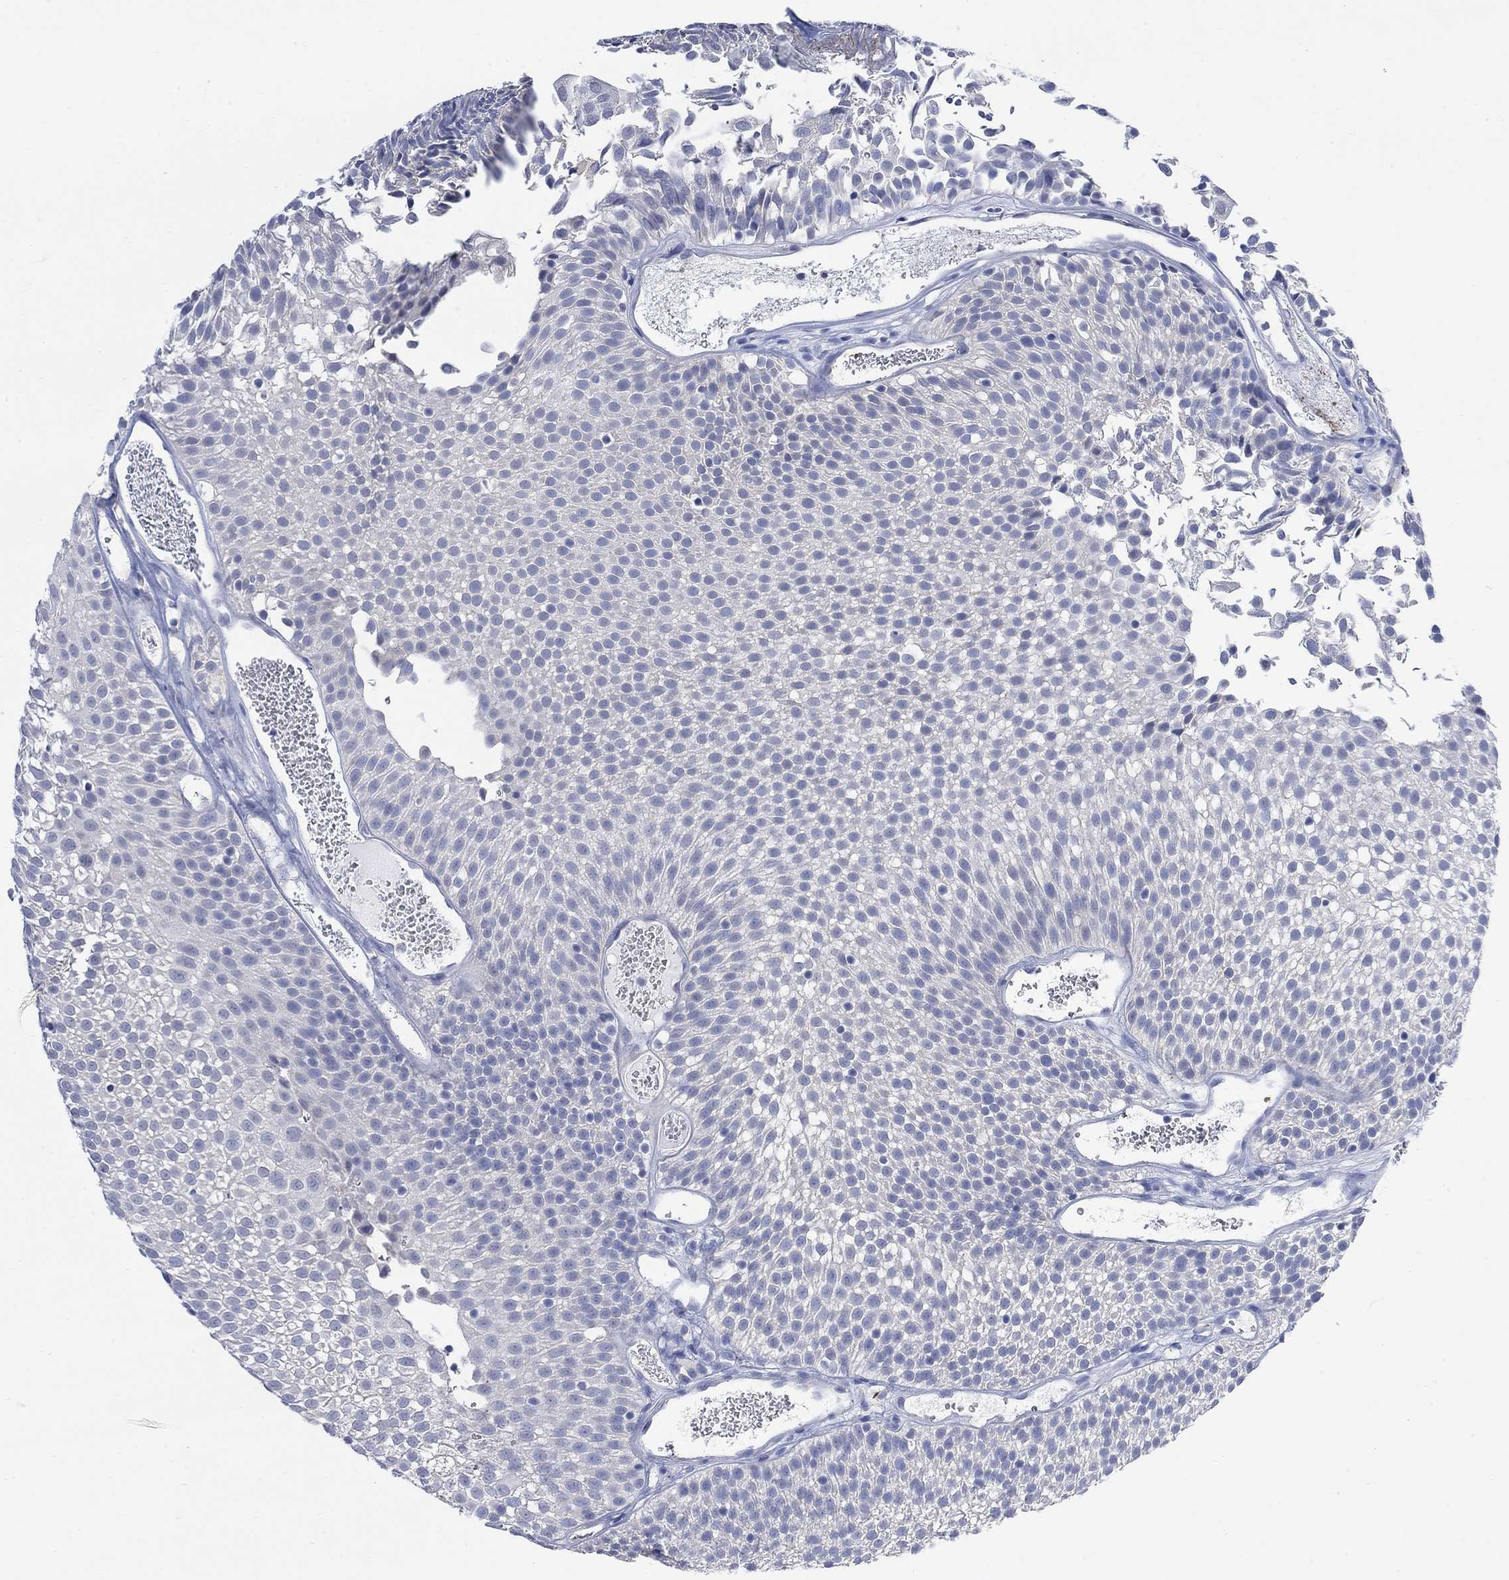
{"staining": {"intensity": "negative", "quantity": "none", "location": "none"}, "tissue": "urothelial cancer", "cell_type": "Tumor cells", "image_type": "cancer", "snomed": [{"axis": "morphology", "description": "Urothelial carcinoma, Low grade"}, {"axis": "topography", "description": "Urinary bladder"}], "caption": "DAB (3,3'-diaminobenzidine) immunohistochemical staining of human low-grade urothelial carcinoma exhibits no significant staining in tumor cells.", "gene": "FBP2", "patient": {"sex": "male", "age": 52}}